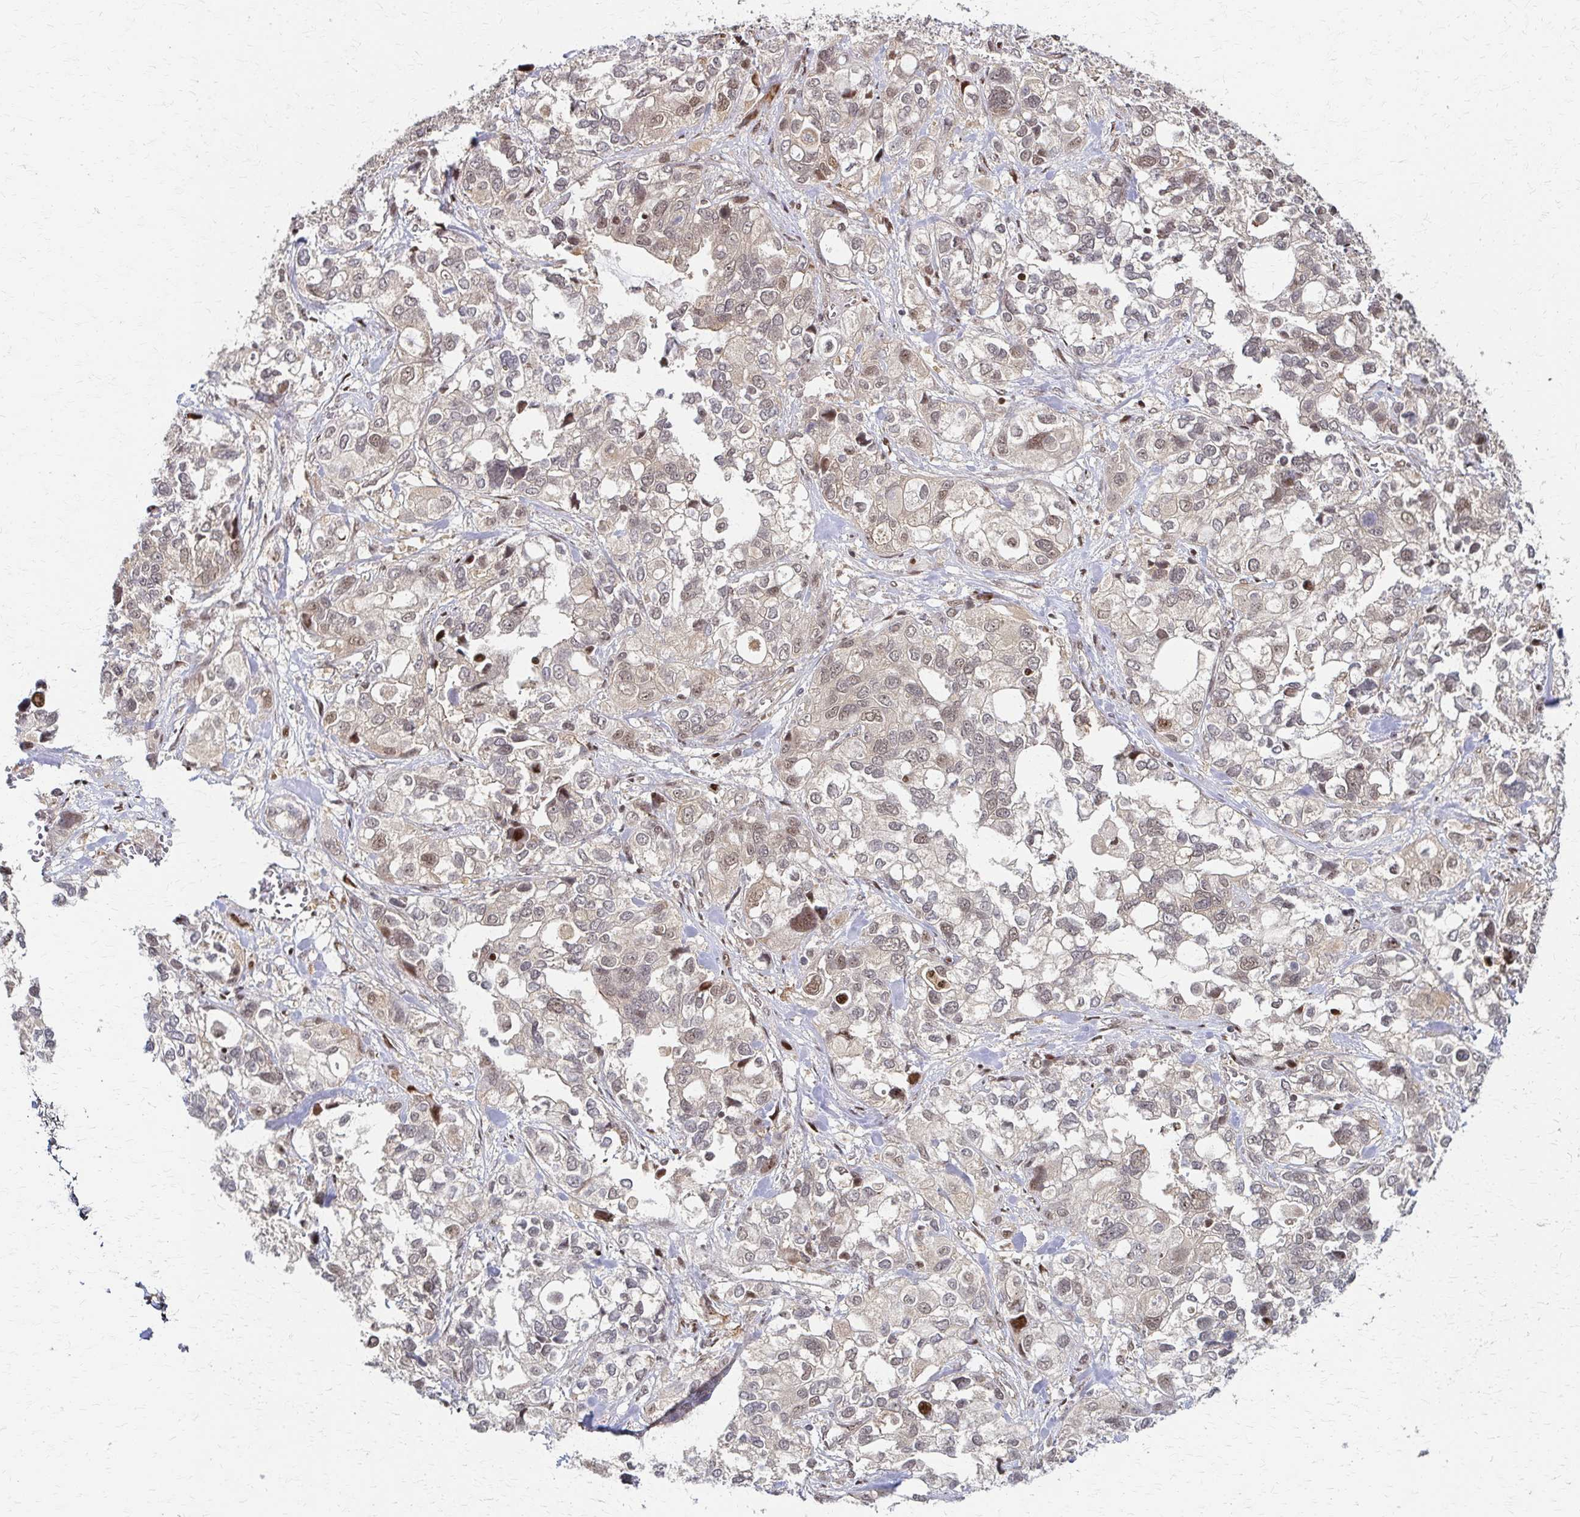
{"staining": {"intensity": "weak", "quantity": "25%-75%", "location": "nuclear"}, "tissue": "stomach cancer", "cell_type": "Tumor cells", "image_type": "cancer", "snomed": [{"axis": "morphology", "description": "Adenocarcinoma, NOS"}, {"axis": "topography", "description": "Stomach, upper"}], "caption": "Immunohistochemical staining of adenocarcinoma (stomach) demonstrates weak nuclear protein positivity in about 25%-75% of tumor cells.", "gene": "PSMD7", "patient": {"sex": "female", "age": 81}}